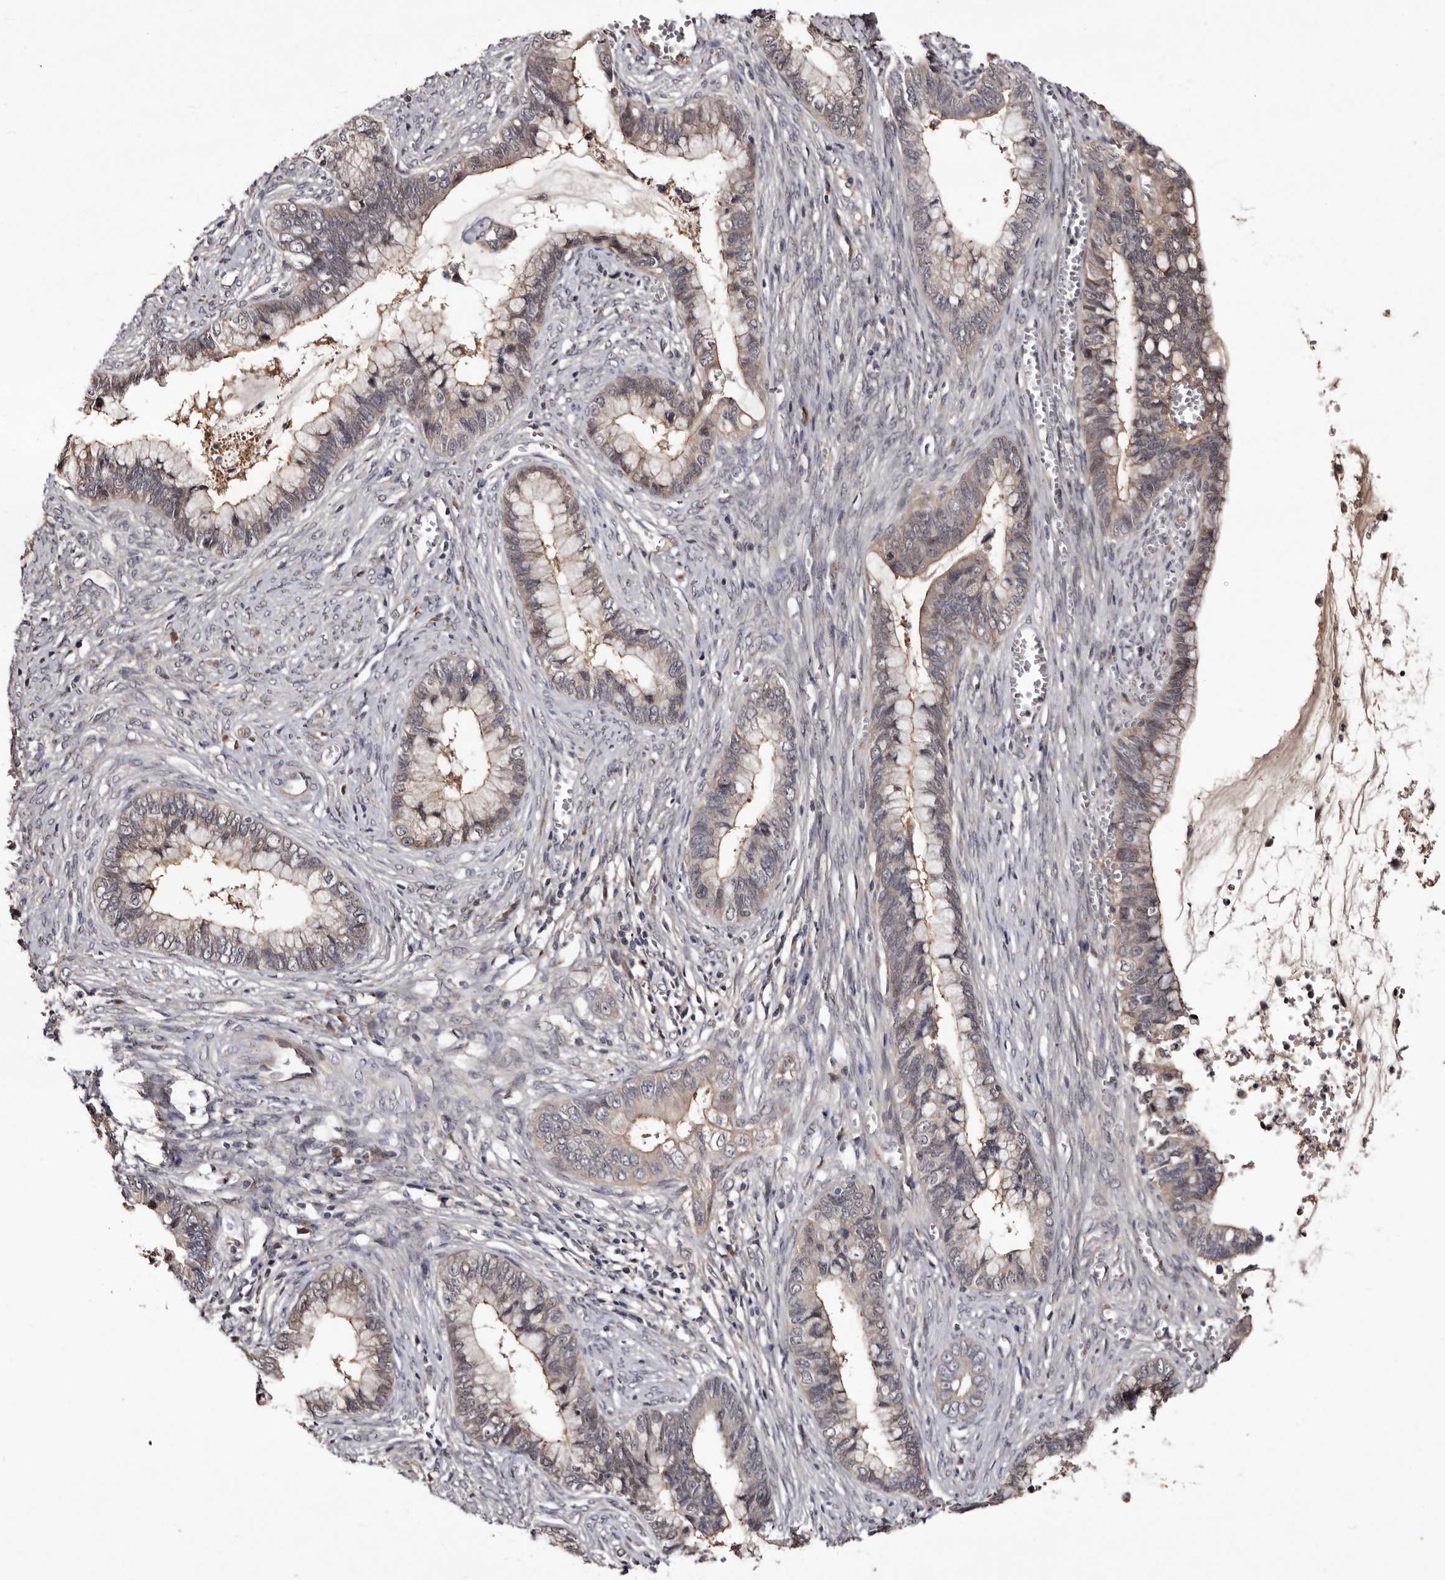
{"staining": {"intensity": "weak", "quantity": "25%-75%", "location": "cytoplasmic/membranous"}, "tissue": "cervical cancer", "cell_type": "Tumor cells", "image_type": "cancer", "snomed": [{"axis": "morphology", "description": "Adenocarcinoma, NOS"}, {"axis": "topography", "description": "Cervix"}], "caption": "IHC (DAB (3,3'-diaminobenzidine)) staining of cervical adenocarcinoma exhibits weak cytoplasmic/membranous protein expression in about 25%-75% of tumor cells.", "gene": "LANCL2", "patient": {"sex": "female", "age": 44}}